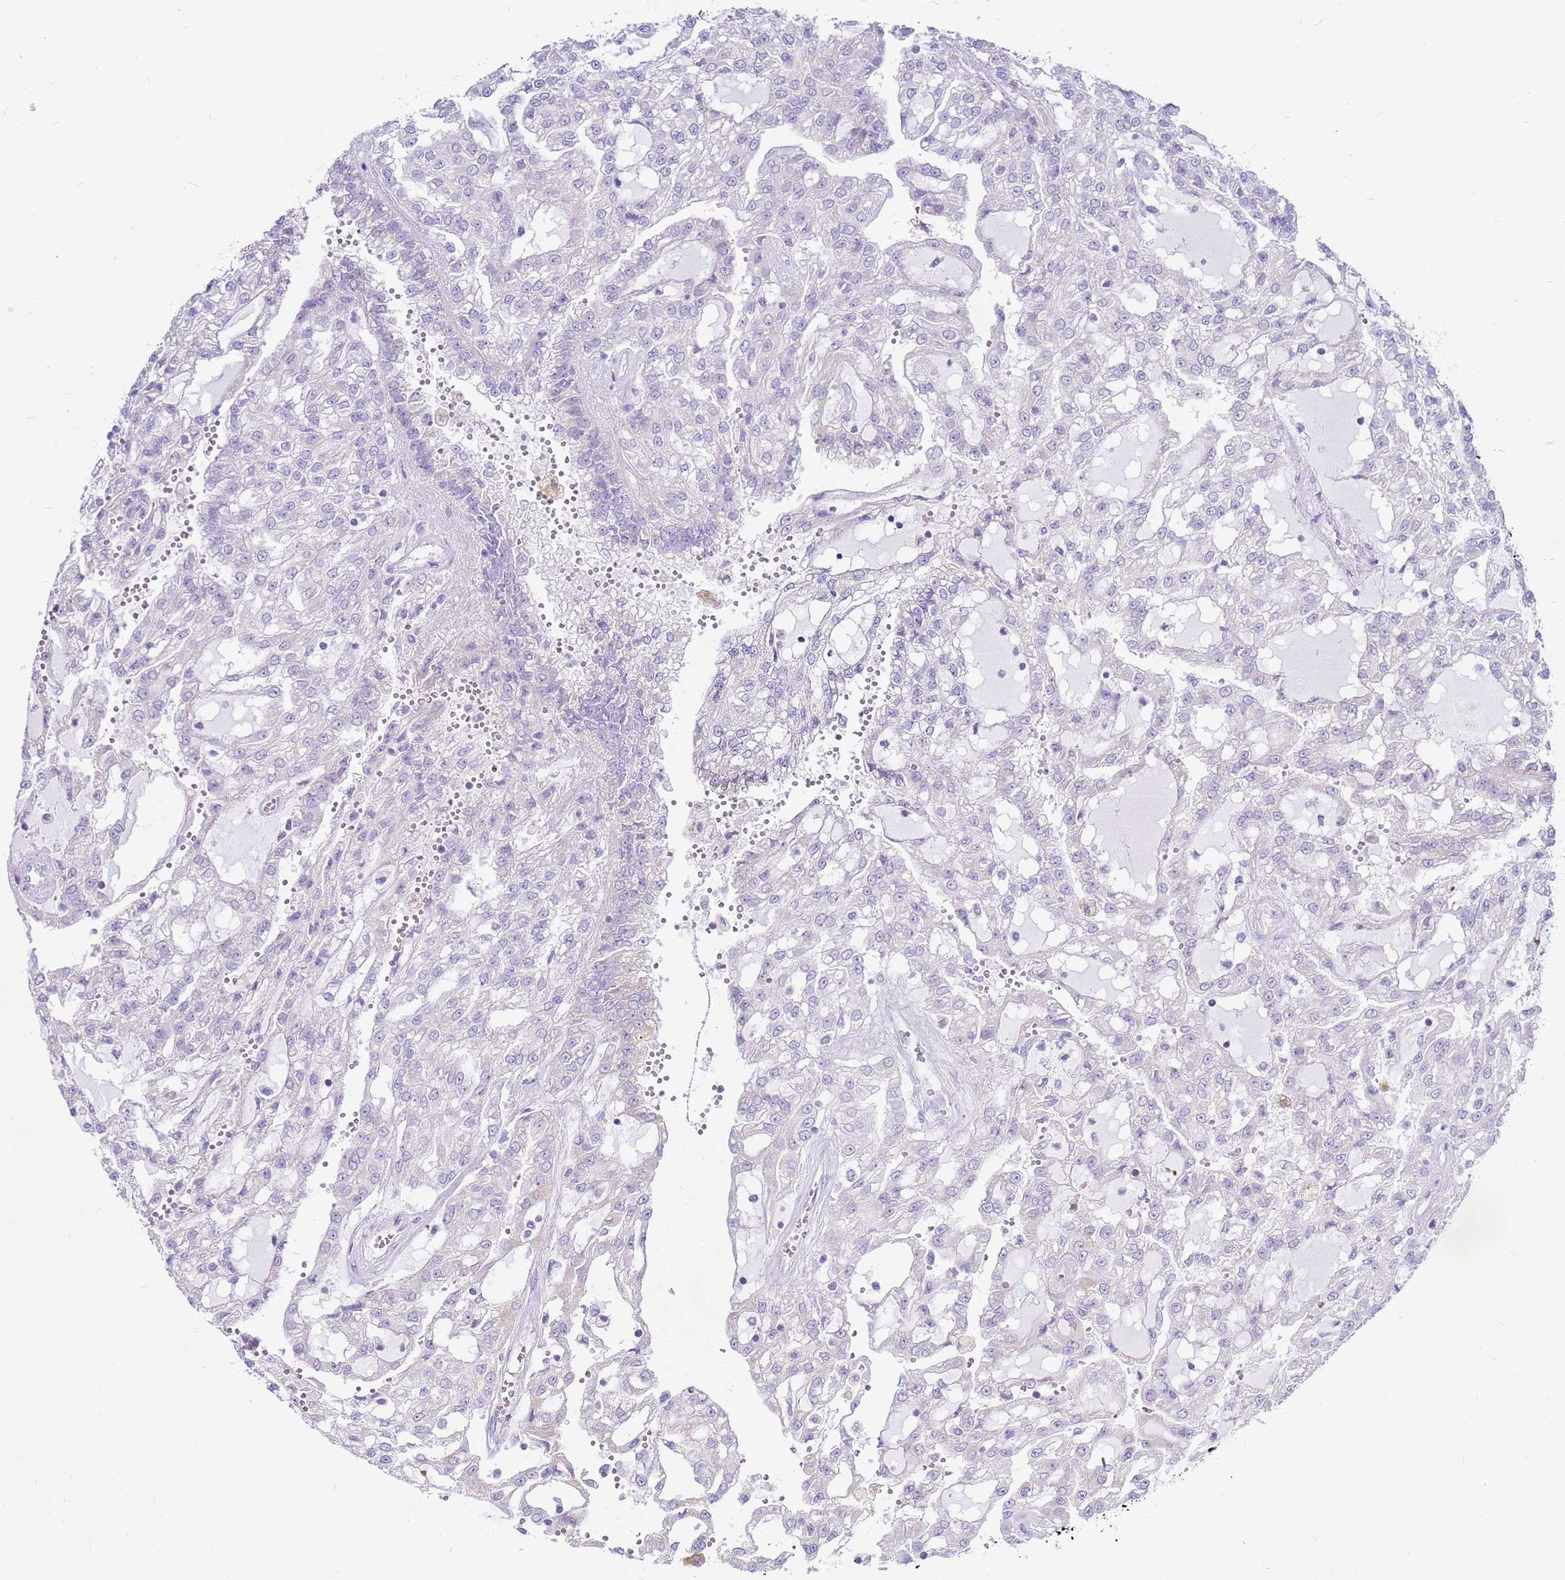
{"staining": {"intensity": "negative", "quantity": "none", "location": "none"}, "tissue": "renal cancer", "cell_type": "Tumor cells", "image_type": "cancer", "snomed": [{"axis": "morphology", "description": "Adenocarcinoma, NOS"}, {"axis": "topography", "description": "Kidney"}], "caption": "Immunohistochemical staining of human renal cancer (adenocarcinoma) shows no significant positivity in tumor cells. The staining was performed using DAB (3,3'-diaminobenzidine) to visualize the protein expression in brown, while the nuclei were stained in blue with hematoxylin (Magnification: 20x).", "gene": "IGF1R", "patient": {"sex": "male", "age": 63}}